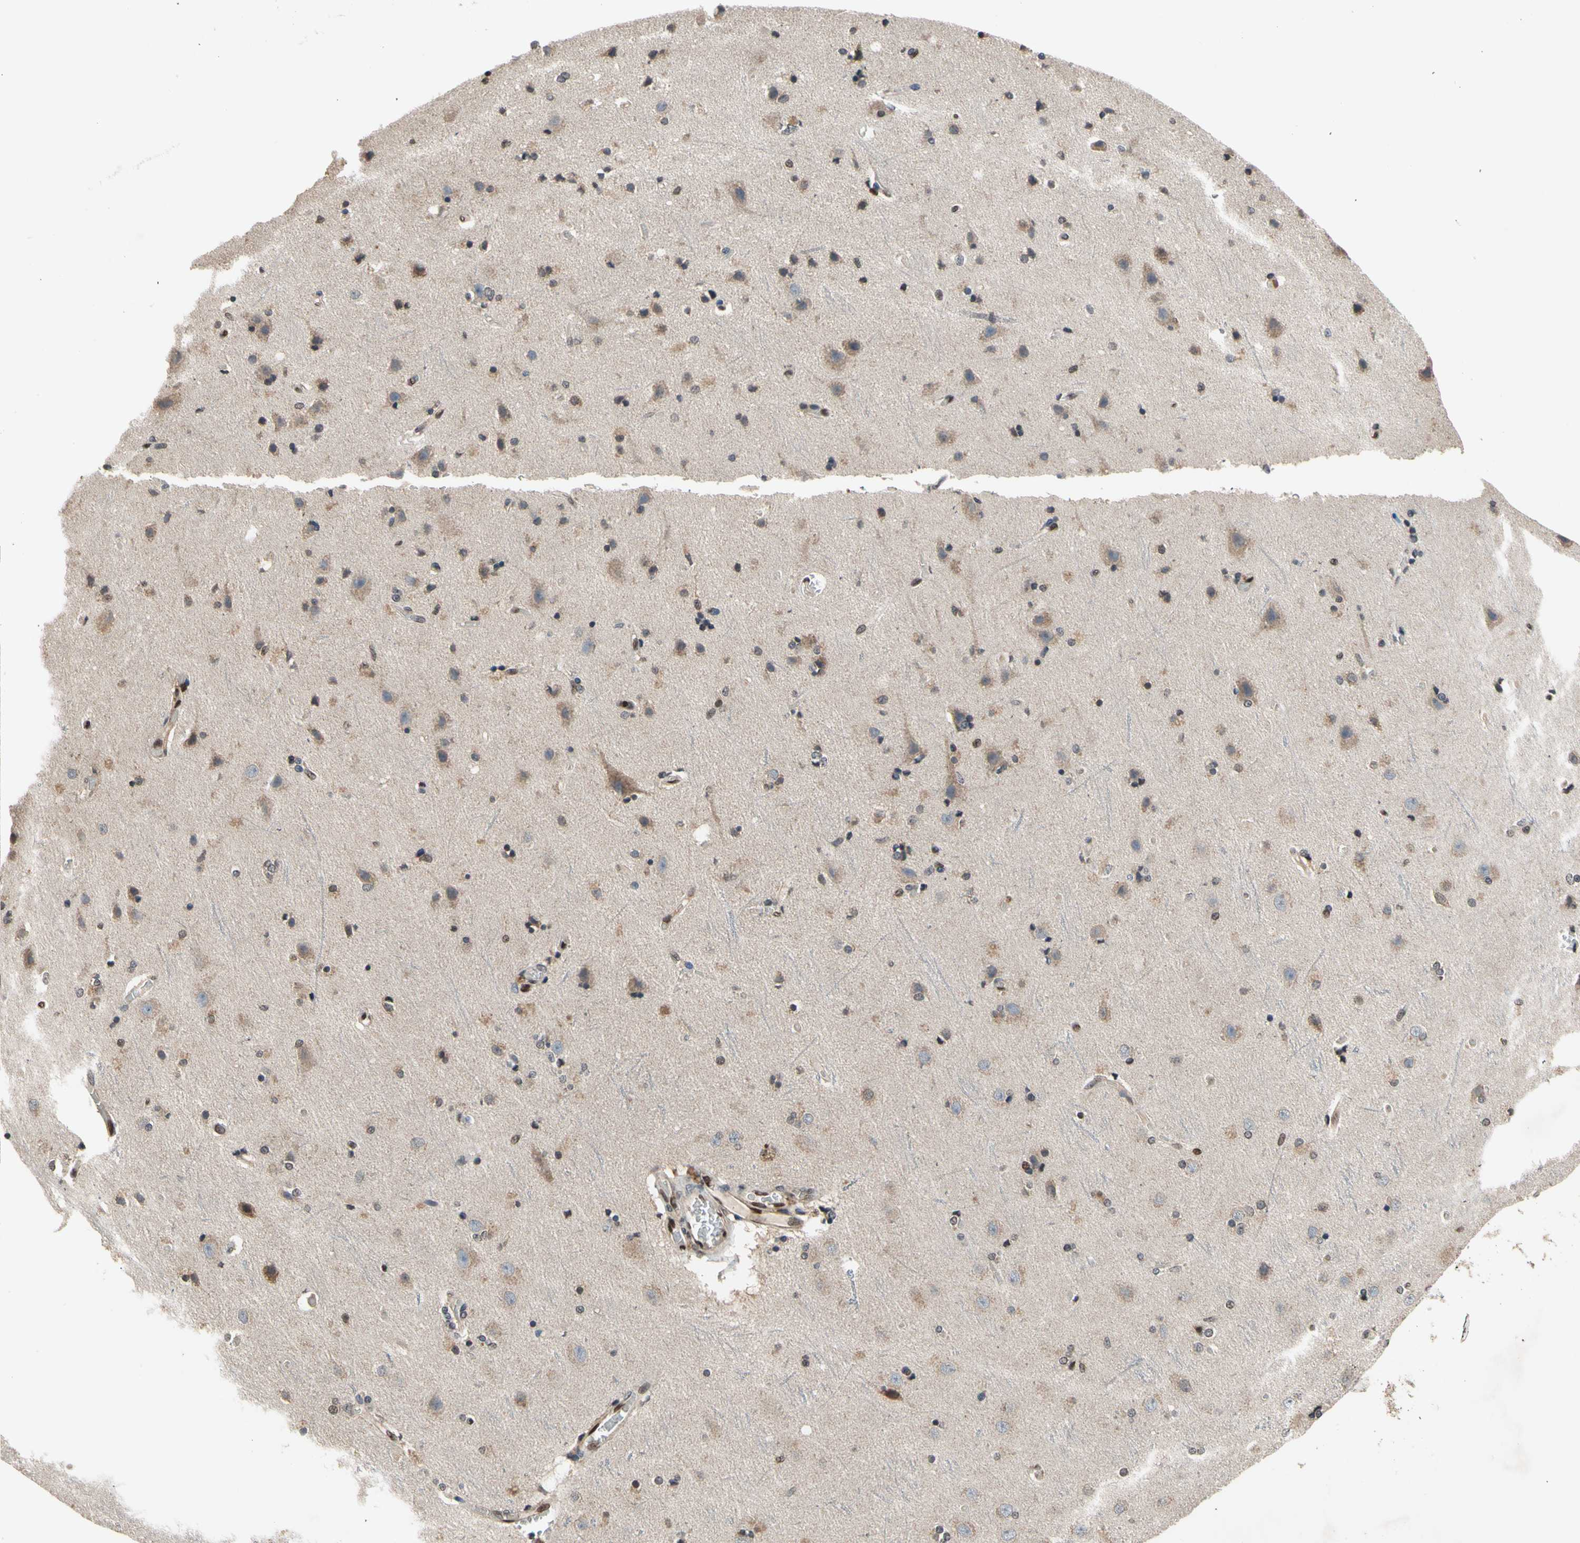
{"staining": {"intensity": "moderate", "quantity": "25%-75%", "location": "cytoplasmic/membranous,nuclear"}, "tissue": "cerebral cortex", "cell_type": "Endothelial cells", "image_type": "normal", "snomed": [{"axis": "morphology", "description": "Normal tissue, NOS"}, {"axis": "topography", "description": "Cerebral cortex"}], "caption": "IHC staining of normal cerebral cortex, which exhibits medium levels of moderate cytoplasmic/membranous,nuclear positivity in approximately 25%-75% of endothelial cells indicating moderate cytoplasmic/membranous,nuclear protein staining. The staining was performed using DAB (3,3'-diaminobenzidine) (brown) for protein detection and nuclei were counterstained in hematoxylin (blue).", "gene": "GSR", "patient": {"sex": "female", "age": 54}}